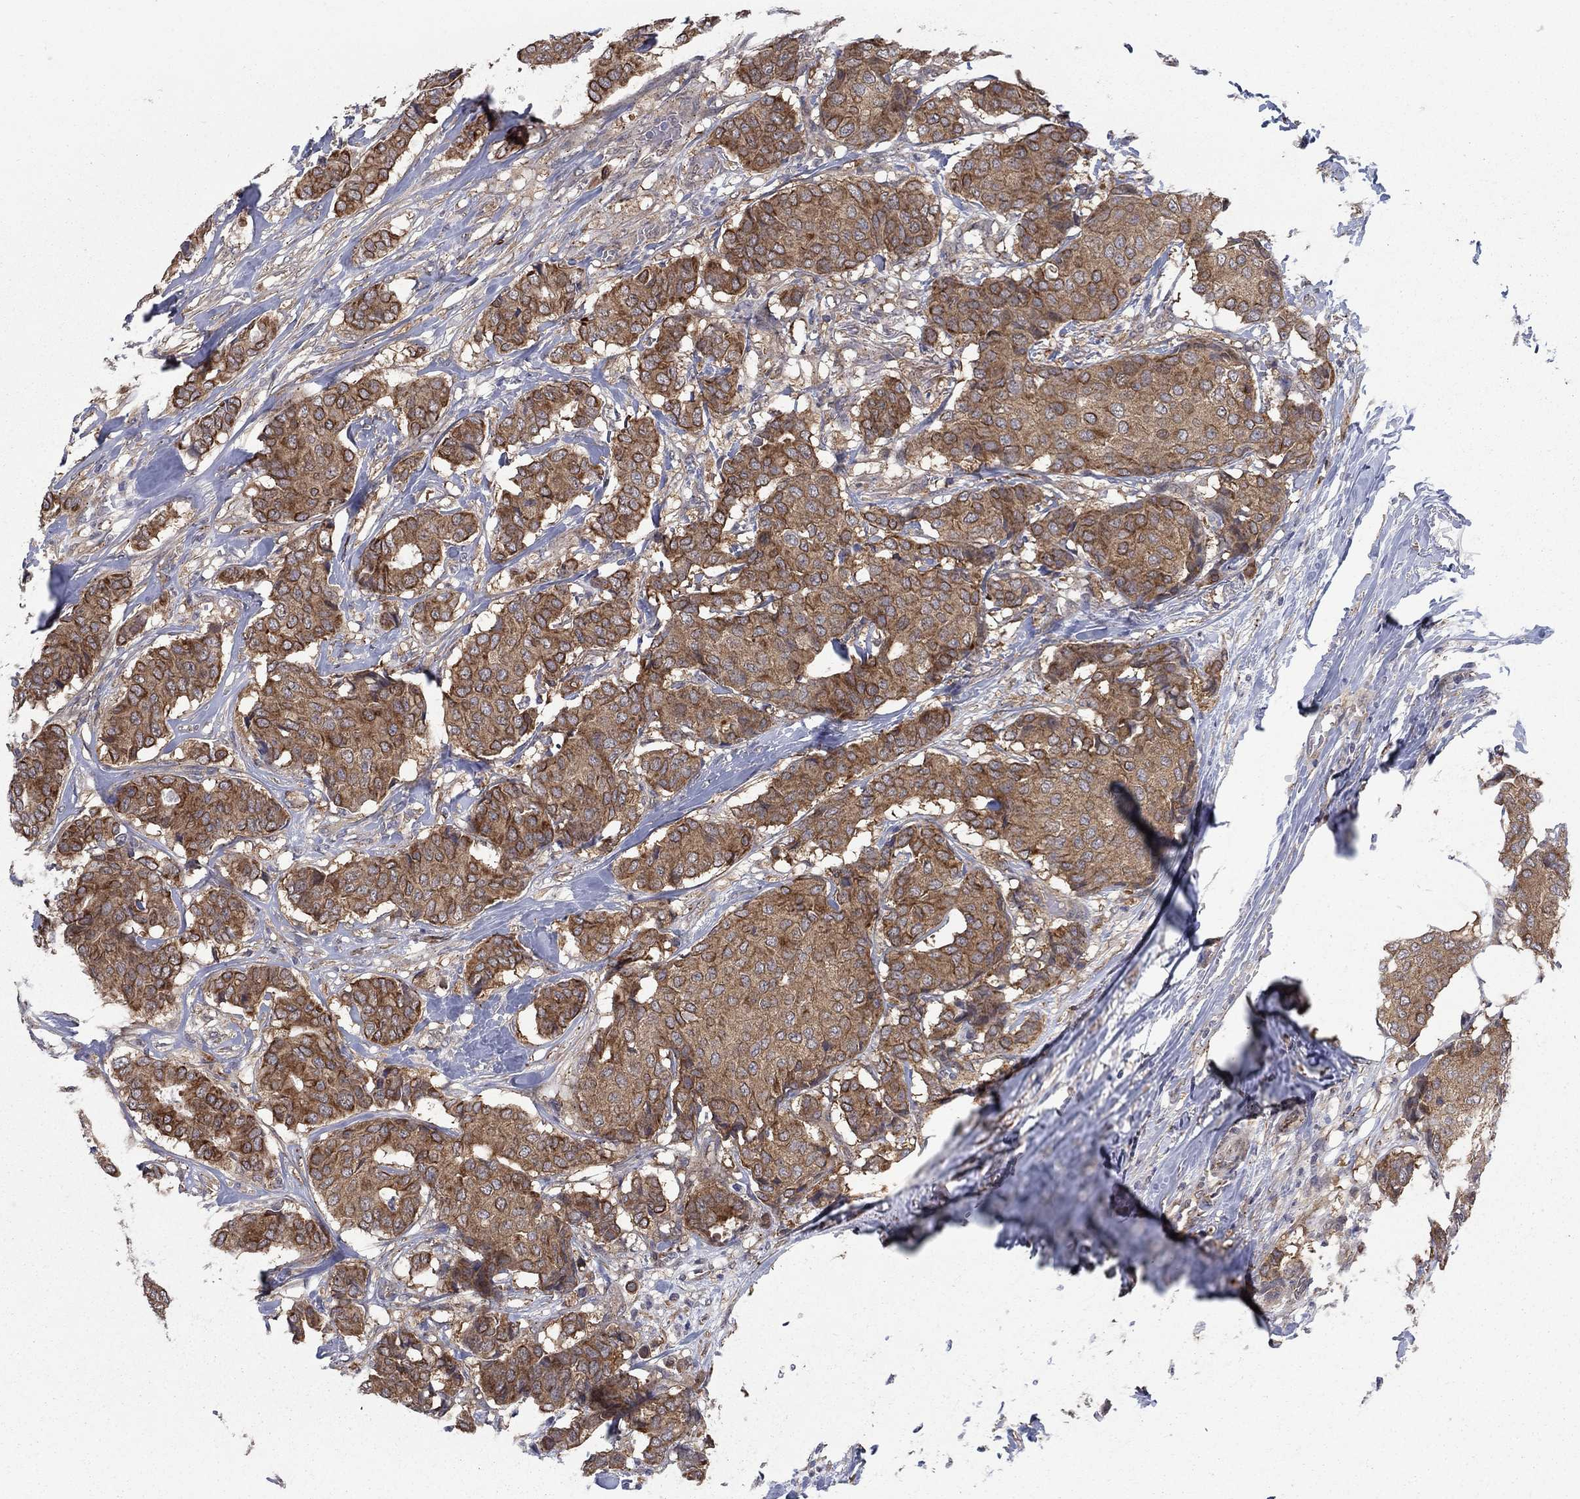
{"staining": {"intensity": "moderate", "quantity": ">75%", "location": "cytoplasmic/membranous,nuclear"}, "tissue": "breast cancer", "cell_type": "Tumor cells", "image_type": "cancer", "snomed": [{"axis": "morphology", "description": "Duct carcinoma"}, {"axis": "topography", "description": "Breast"}], "caption": "Protein staining of breast cancer (invasive ductal carcinoma) tissue shows moderate cytoplasmic/membranous and nuclear staining in about >75% of tumor cells.", "gene": "SH3RF1", "patient": {"sex": "female", "age": 75}}